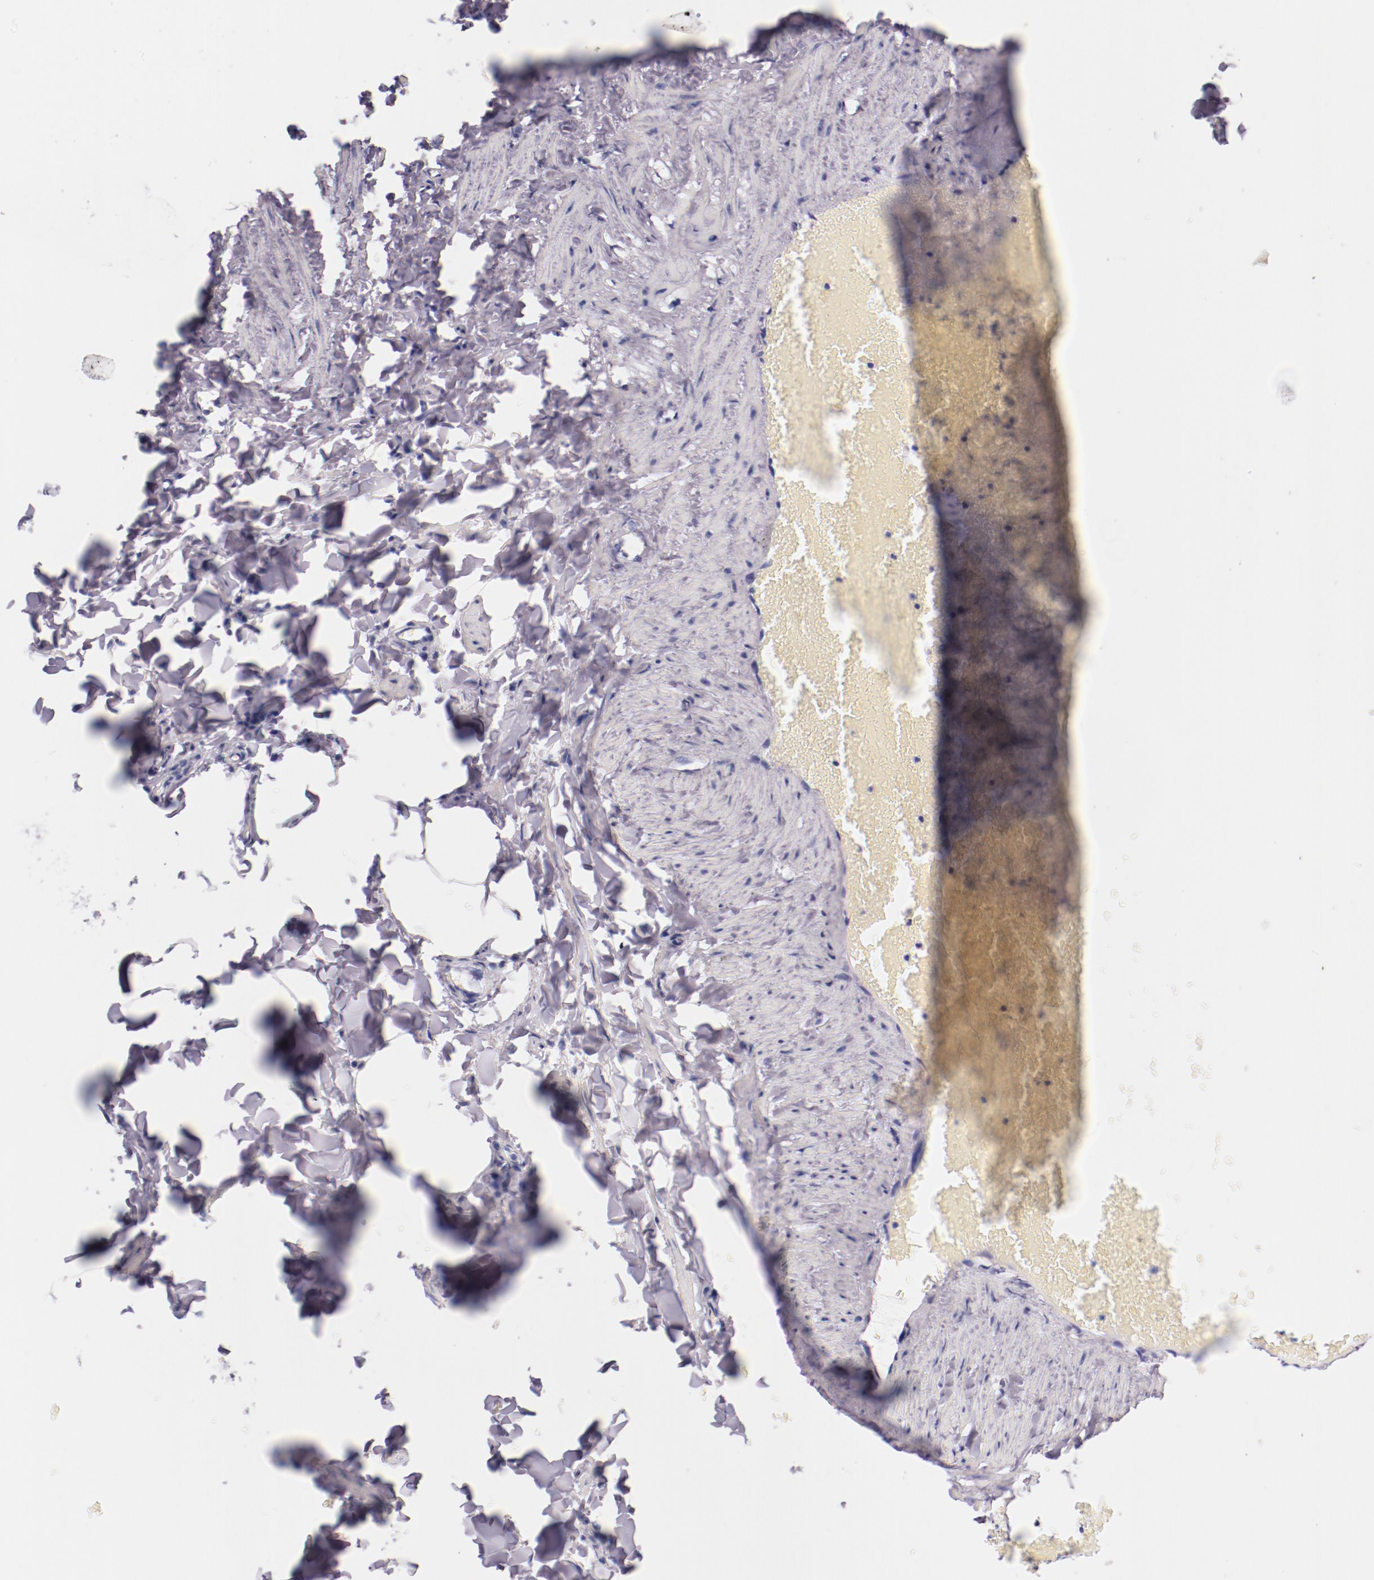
{"staining": {"intensity": "negative", "quantity": "none", "location": "none"}, "tissue": "adipose tissue", "cell_type": "Adipocytes", "image_type": "normal", "snomed": [{"axis": "morphology", "description": "Normal tissue, NOS"}, {"axis": "topography", "description": "Vascular tissue"}], "caption": "There is no significant staining in adipocytes of adipose tissue. Nuclei are stained in blue.", "gene": "IRF4", "patient": {"sex": "male", "age": 41}}